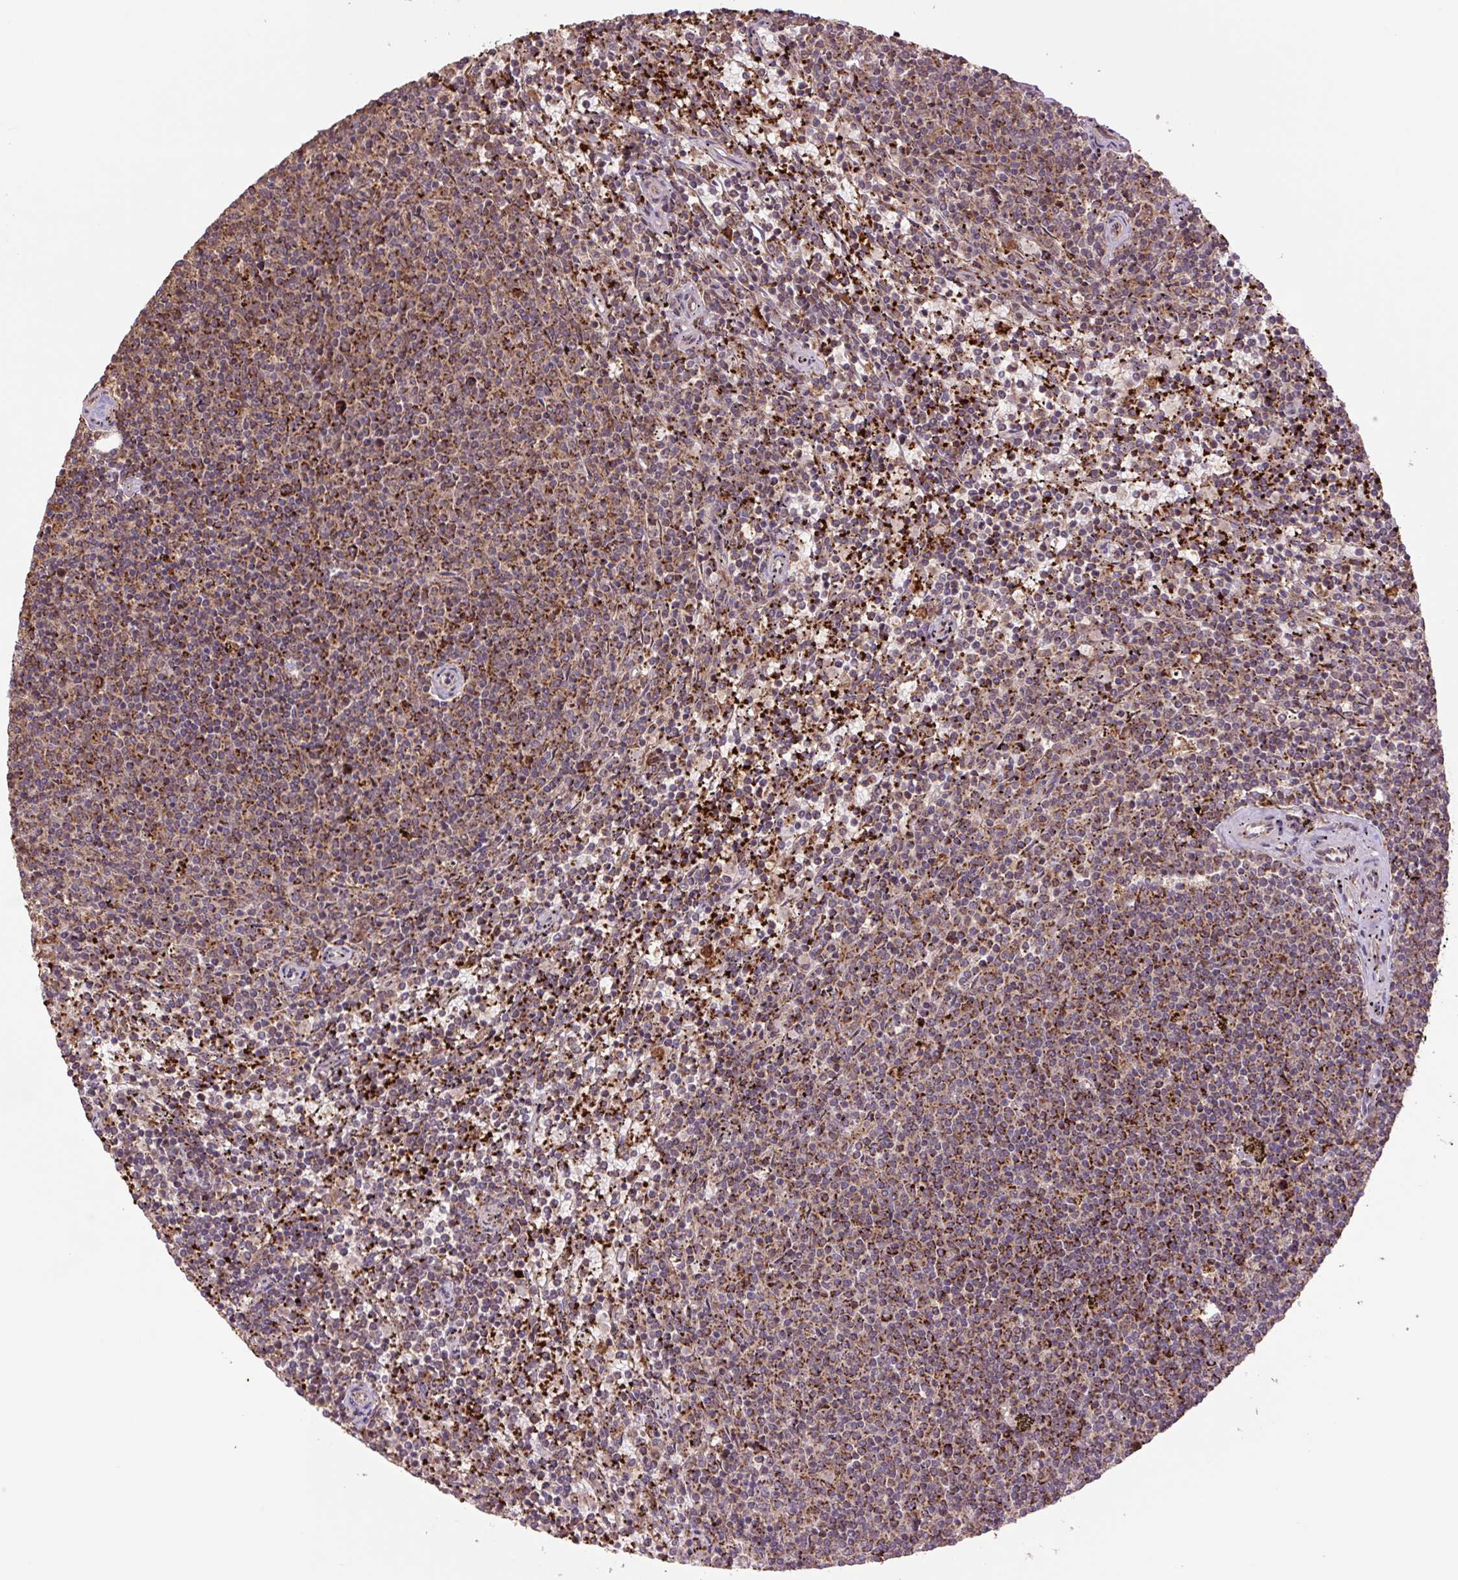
{"staining": {"intensity": "moderate", "quantity": ">75%", "location": "cytoplasmic/membranous"}, "tissue": "lymphoma", "cell_type": "Tumor cells", "image_type": "cancer", "snomed": [{"axis": "morphology", "description": "Malignant lymphoma, non-Hodgkin's type, Low grade"}, {"axis": "topography", "description": "Spleen"}], "caption": "Immunohistochemical staining of low-grade malignant lymphoma, non-Hodgkin's type demonstrates medium levels of moderate cytoplasmic/membranous protein staining in approximately >75% of tumor cells.", "gene": "TMEM160", "patient": {"sex": "female", "age": 50}}